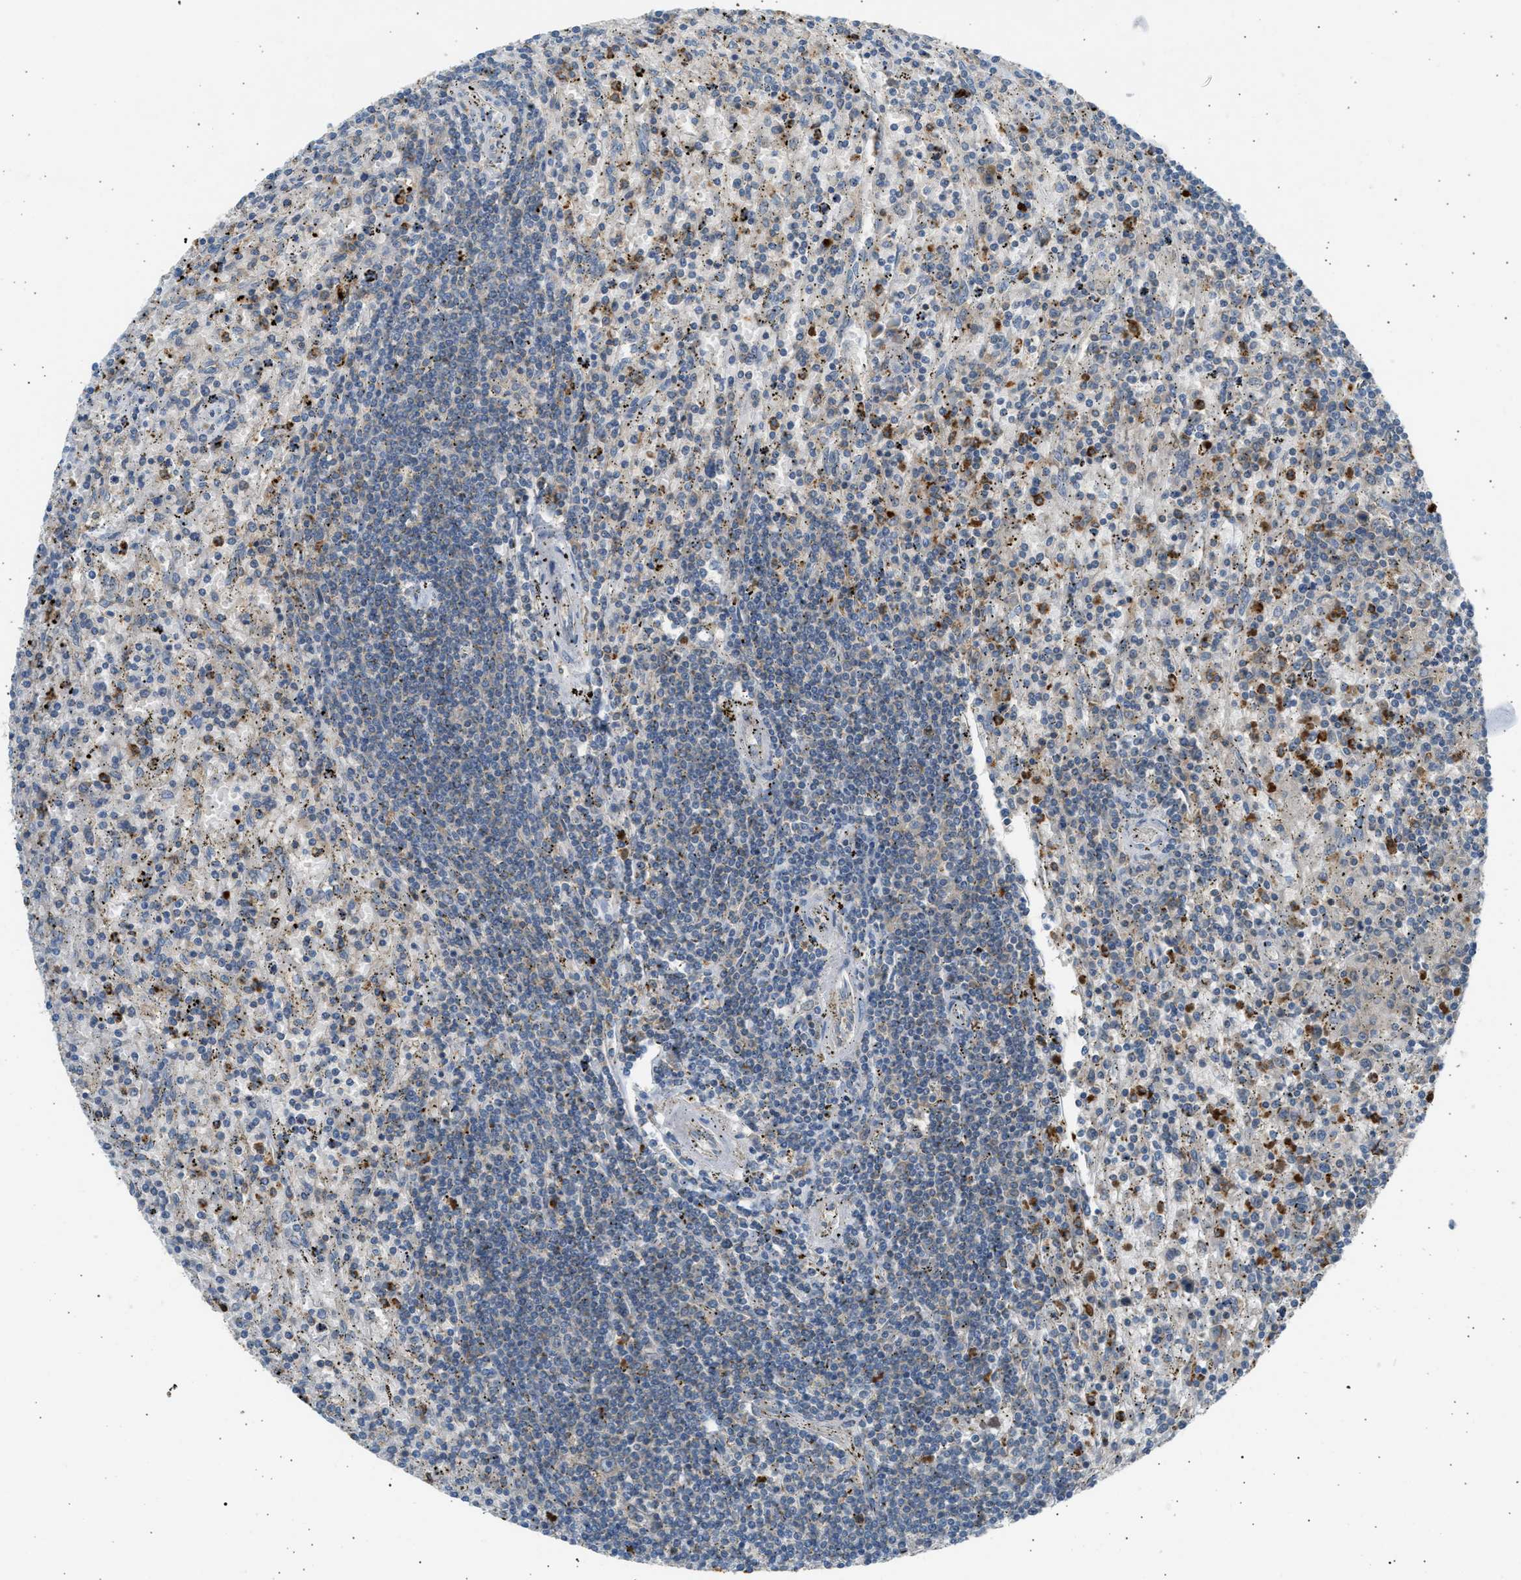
{"staining": {"intensity": "negative", "quantity": "none", "location": "none"}, "tissue": "lymphoma", "cell_type": "Tumor cells", "image_type": "cancer", "snomed": [{"axis": "morphology", "description": "Malignant lymphoma, non-Hodgkin's type, Low grade"}, {"axis": "topography", "description": "Spleen"}], "caption": "An immunohistochemistry photomicrograph of lymphoma is shown. There is no staining in tumor cells of lymphoma. (Stains: DAB immunohistochemistry with hematoxylin counter stain, Microscopy: brightfield microscopy at high magnification).", "gene": "TRIM50", "patient": {"sex": "male", "age": 76}}